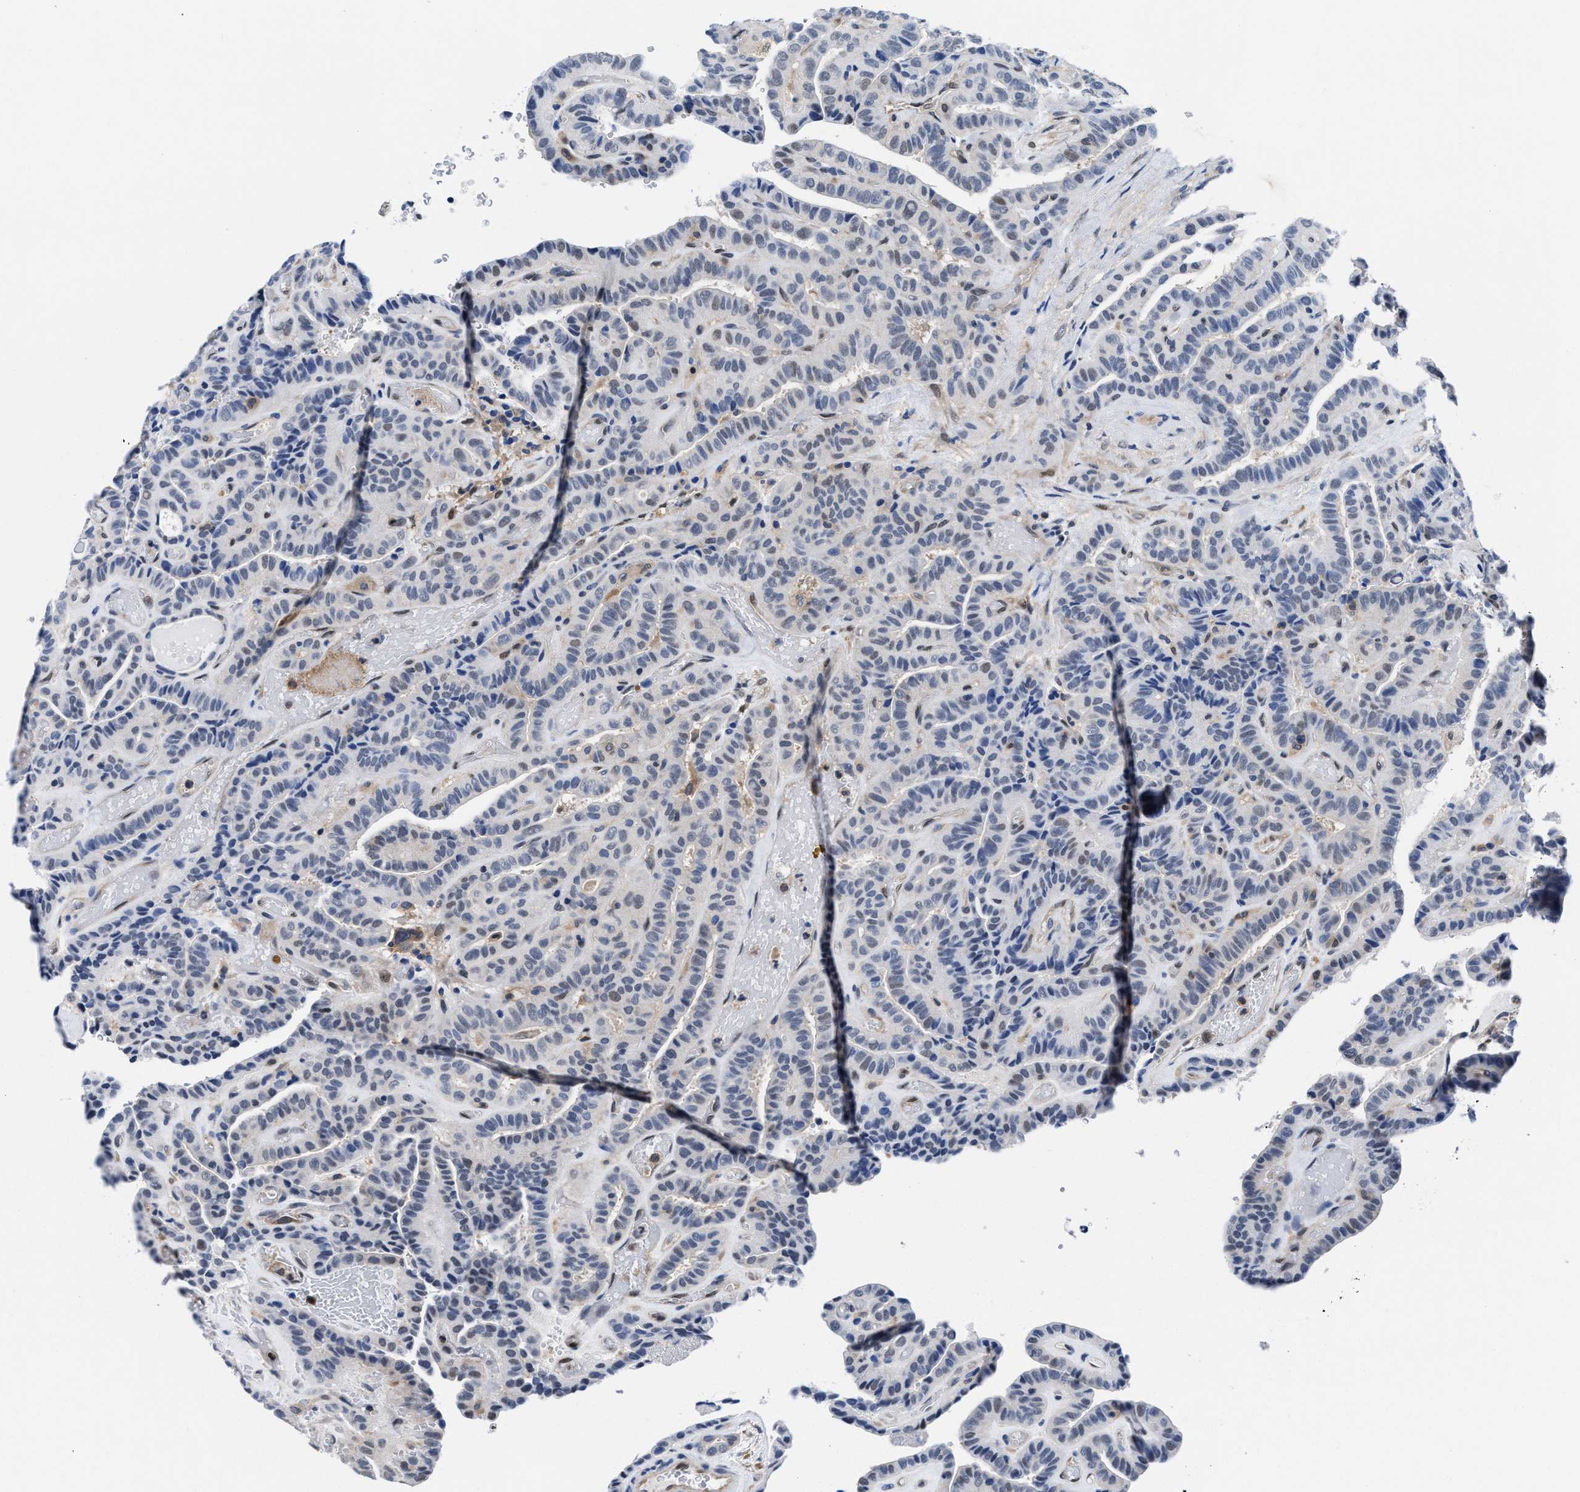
{"staining": {"intensity": "weak", "quantity": "<25%", "location": "nuclear"}, "tissue": "thyroid cancer", "cell_type": "Tumor cells", "image_type": "cancer", "snomed": [{"axis": "morphology", "description": "Papillary adenocarcinoma, NOS"}, {"axis": "topography", "description": "Thyroid gland"}], "caption": "Tumor cells are negative for brown protein staining in thyroid cancer (papillary adenocarcinoma). The staining is performed using DAB (3,3'-diaminobenzidine) brown chromogen with nuclei counter-stained in using hematoxylin.", "gene": "ACLY", "patient": {"sex": "male", "age": 77}}